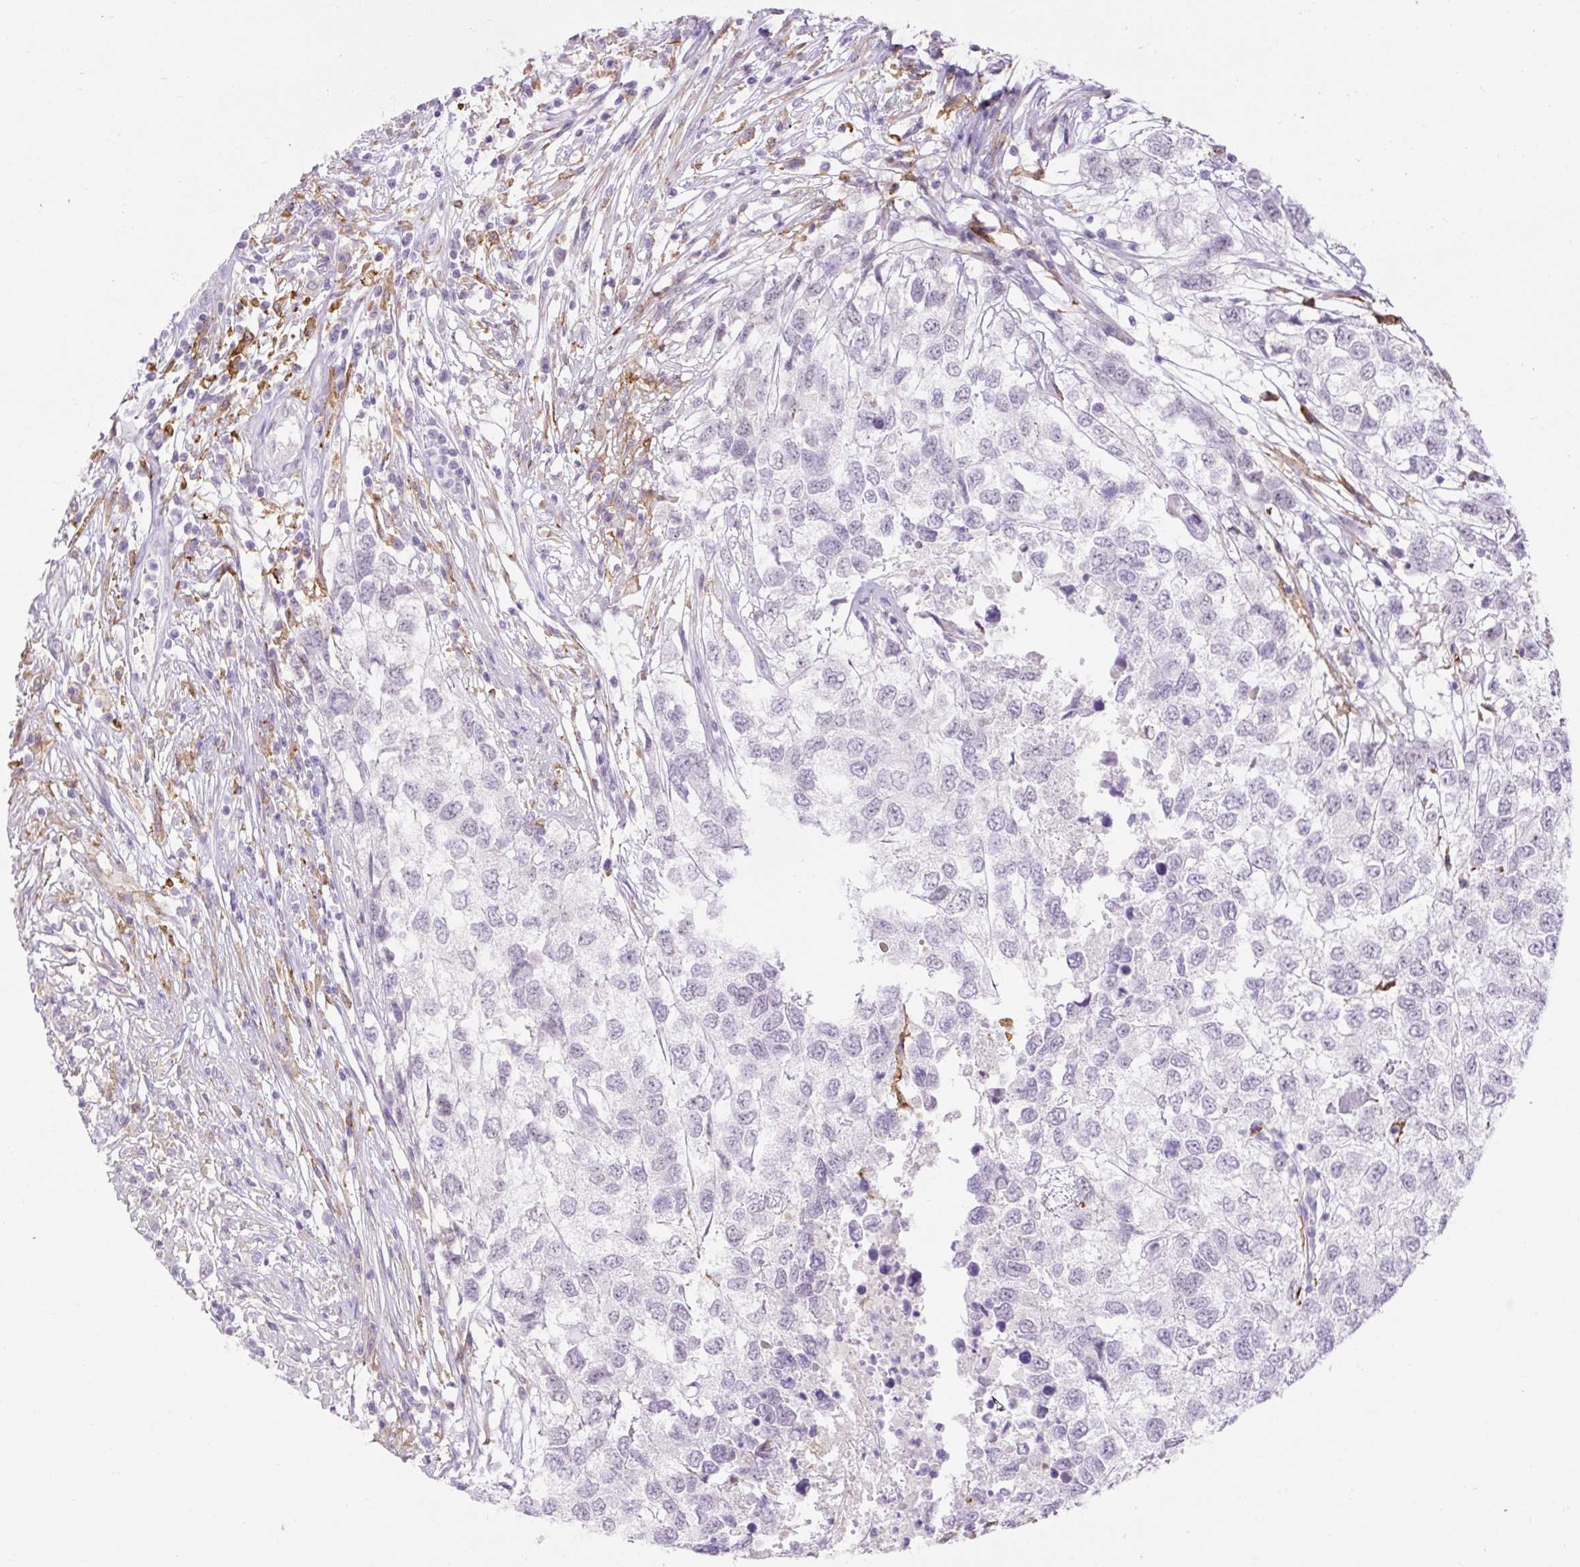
{"staining": {"intensity": "negative", "quantity": "none", "location": "none"}, "tissue": "testis cancer", "cell_type": "Tumor cells", "image_type": "cancer", "snomed": [{"axis": "morphology", "description": "Carcinoma, Embryonal, NOS"}, {"axis": "topography", "description": "Testis"}], "caption": "High magnification brightfield microscopy of embryonal carcinoma (testis) stained with DAB (brown) and counterstained with hematoxylin (blue): tumor cells show no significant staining. The staining is performed using DAB (3,3'-diaminobenzidine) brown chromogen with nuclei counter-stained in using hematoxylin.", "gene": "SIGLEC1", "patient": {"sex": "male", "age": 83}}